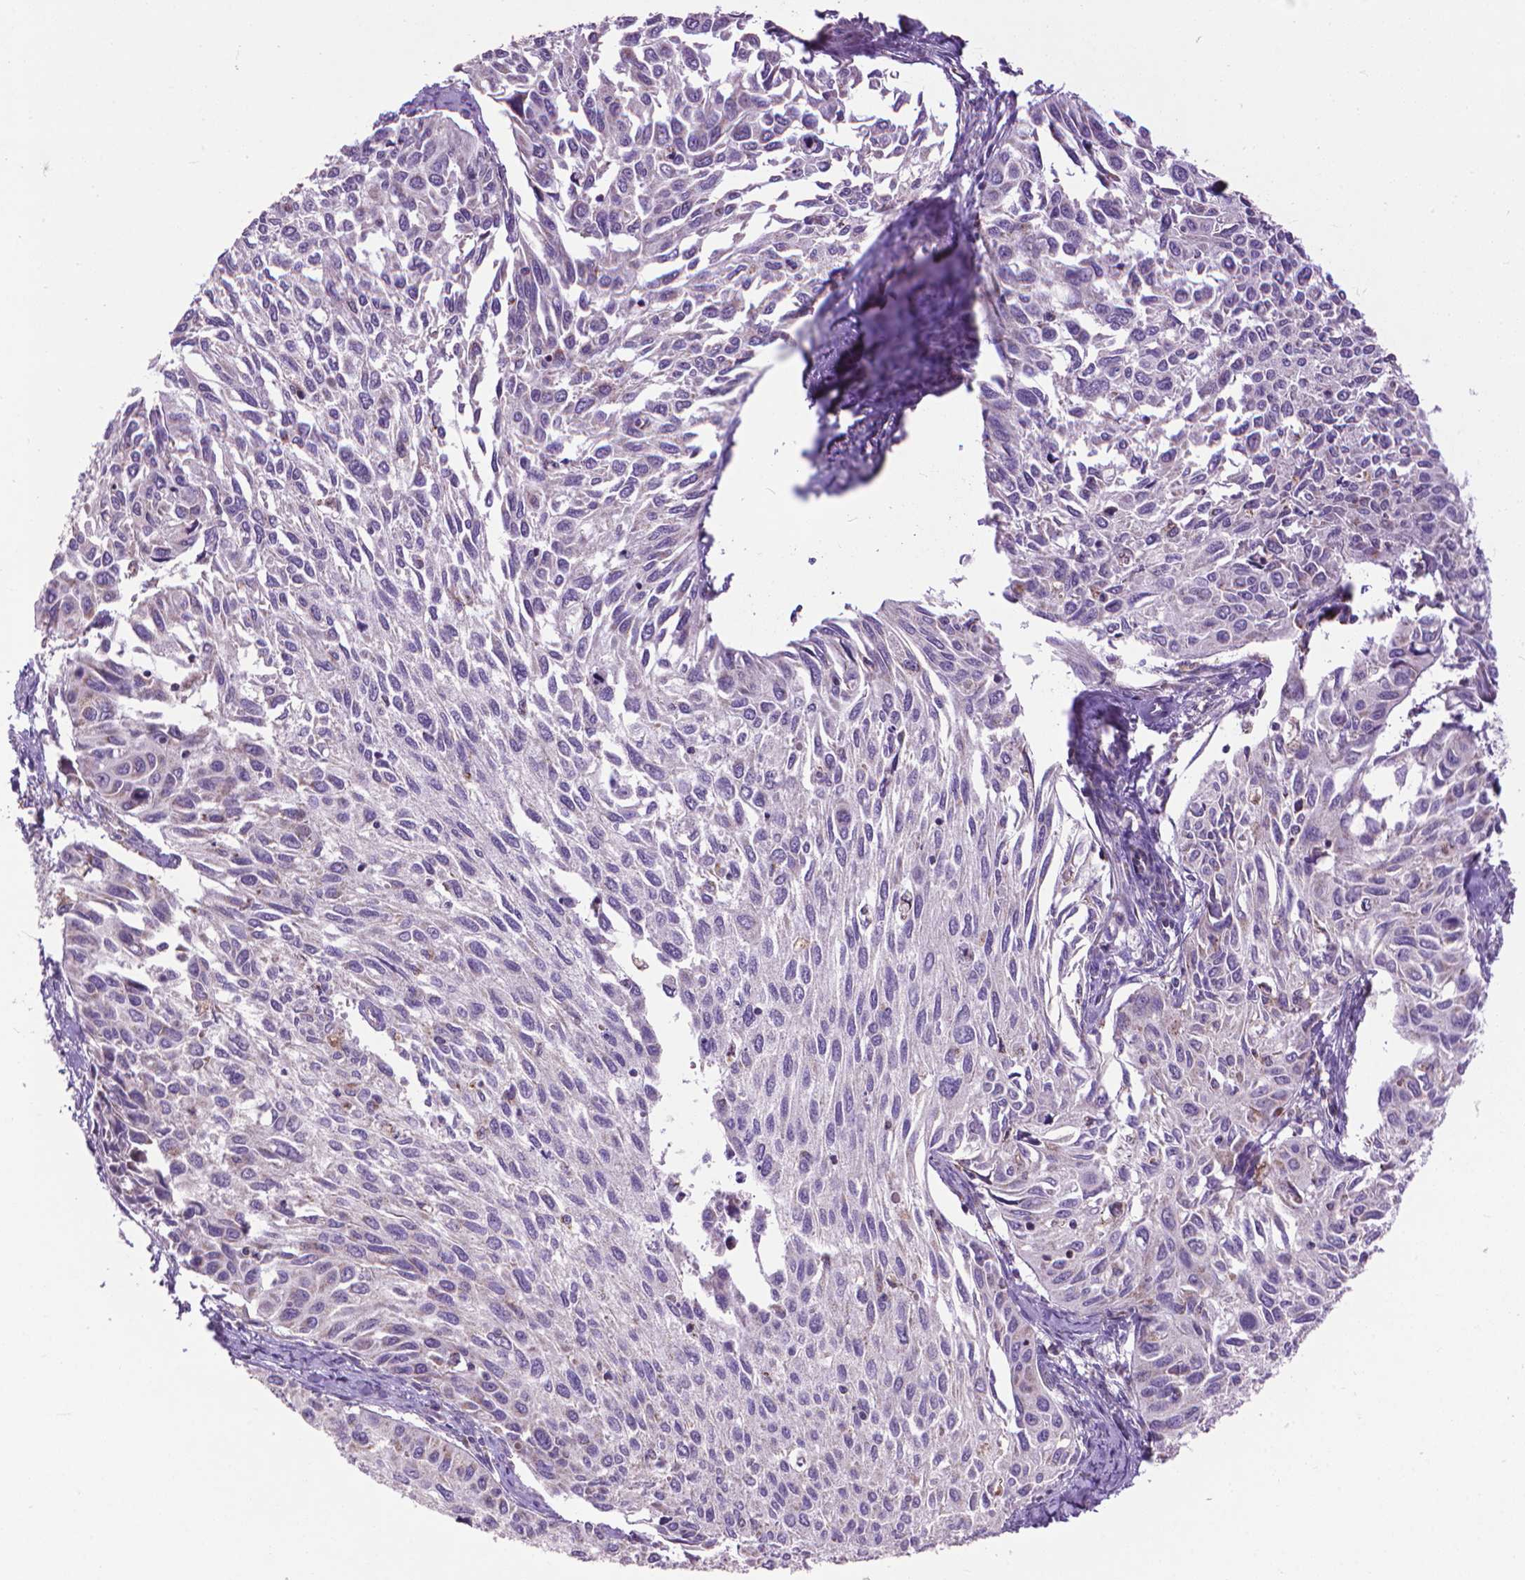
{"staining": {"intensity": "negative", "quantity": "none", "location": "none"}, "tissue": "cervical cancer", "cell_type": "Tumor cells", "image_type": "cancer", "snomed": [{"axis": "morphology", "description": "Squamous cell carcinoma, NOS"}, {"axis": "topography", "description": "Cervix"}], "caption": "Tumor cells are negative for brown protein staining in cervical cancer.", "gene": "VDAC1", "patient": {"sex": "female", "age": 50}}